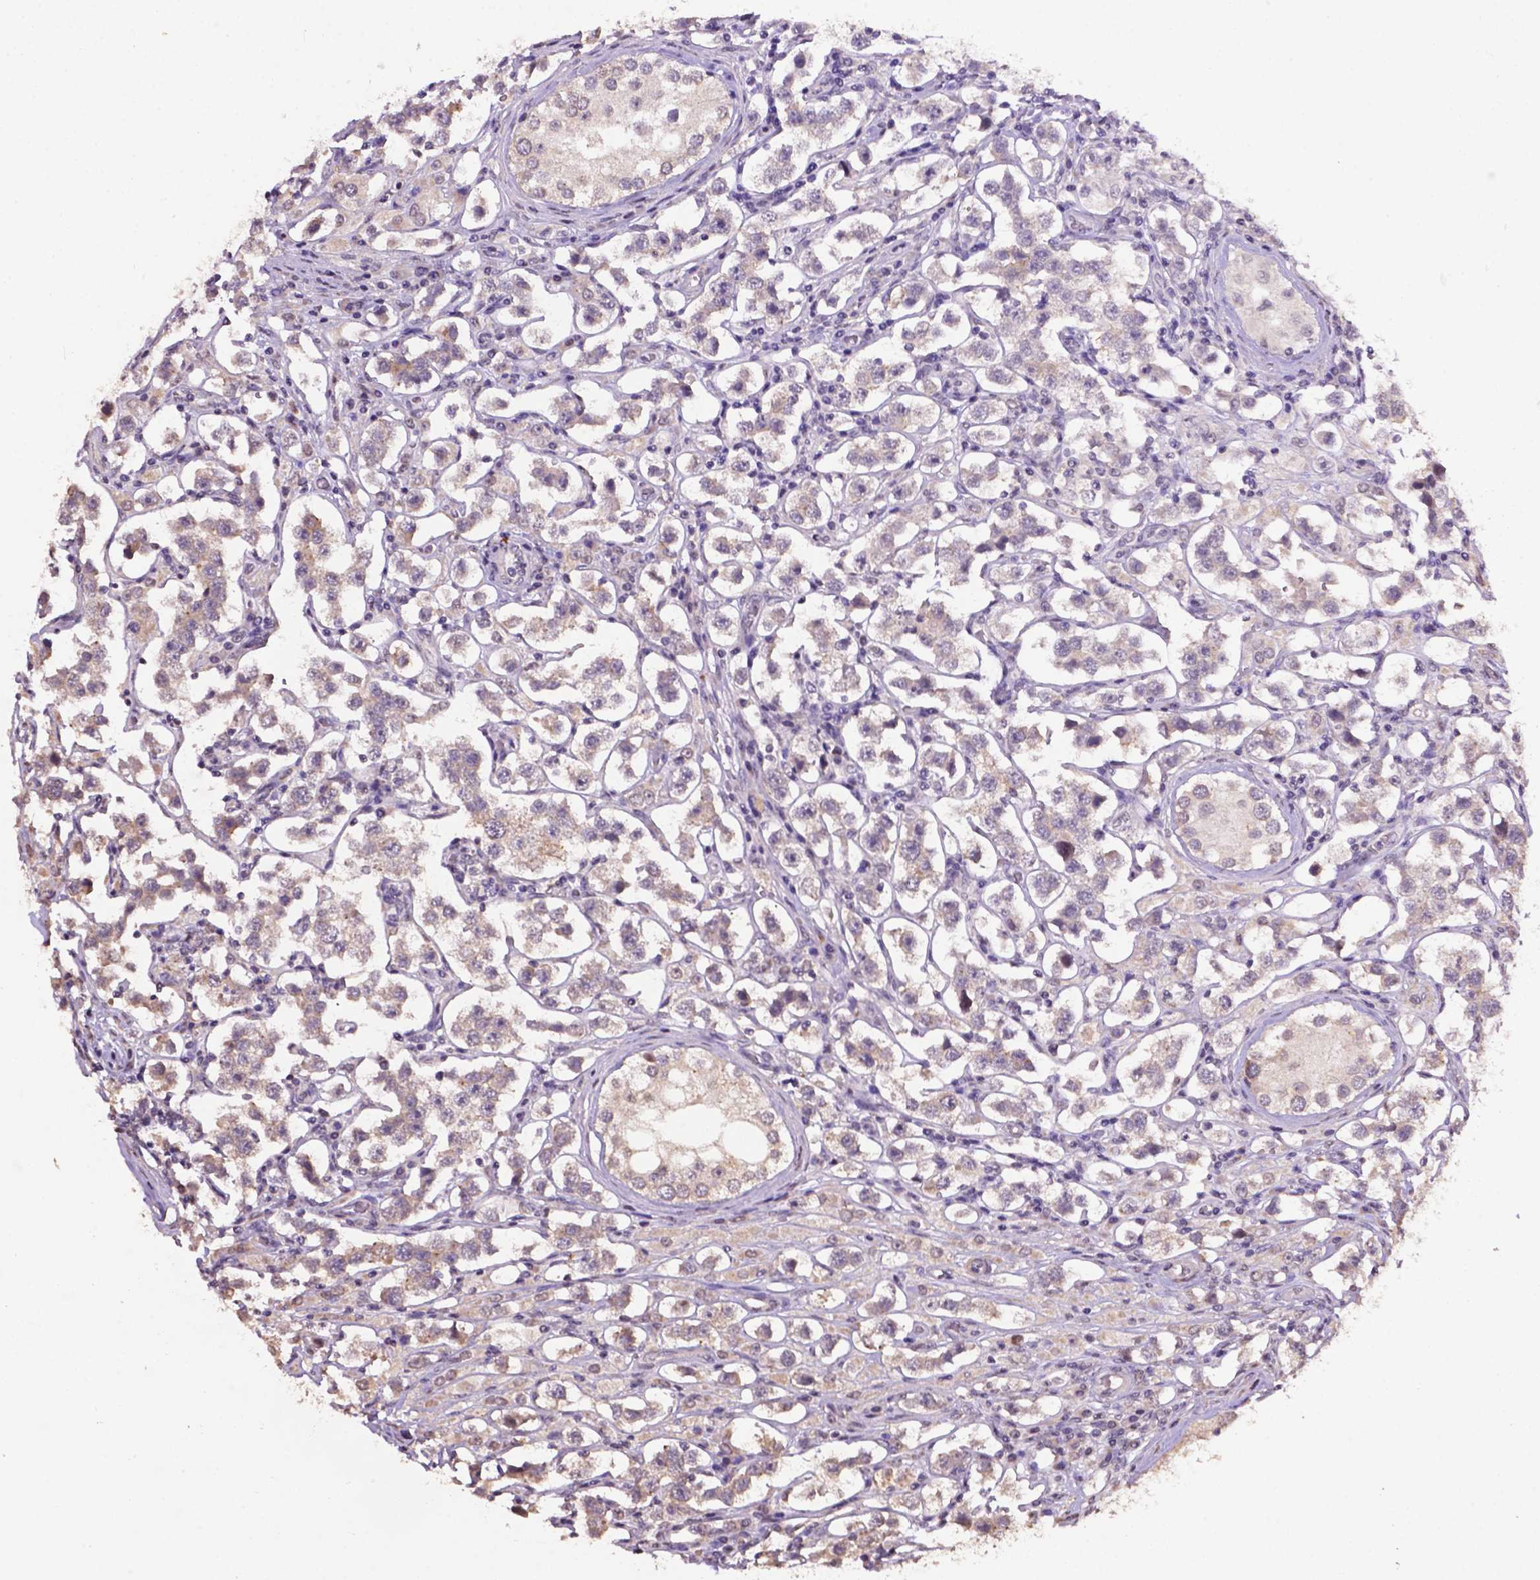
{"staining": {"intensity": "weak", "quantity": "25%-75%", "location": "cytoplasmic/membranous"}, "tissue": "testis cancer", "cell_type": "Tumor cells", "image_type": "cancer", "snomed": [{"axis": "morphology", "description": "Seminoma, NOS"}, {"axis": "topography", "description": "Testis"}], "caption": "Human testis cancer (seminoma) stained with a protein marker shows weak staining in tumor cells.", "gene": "GLRA2", "patient": {"sex": "male", "age": 37}}